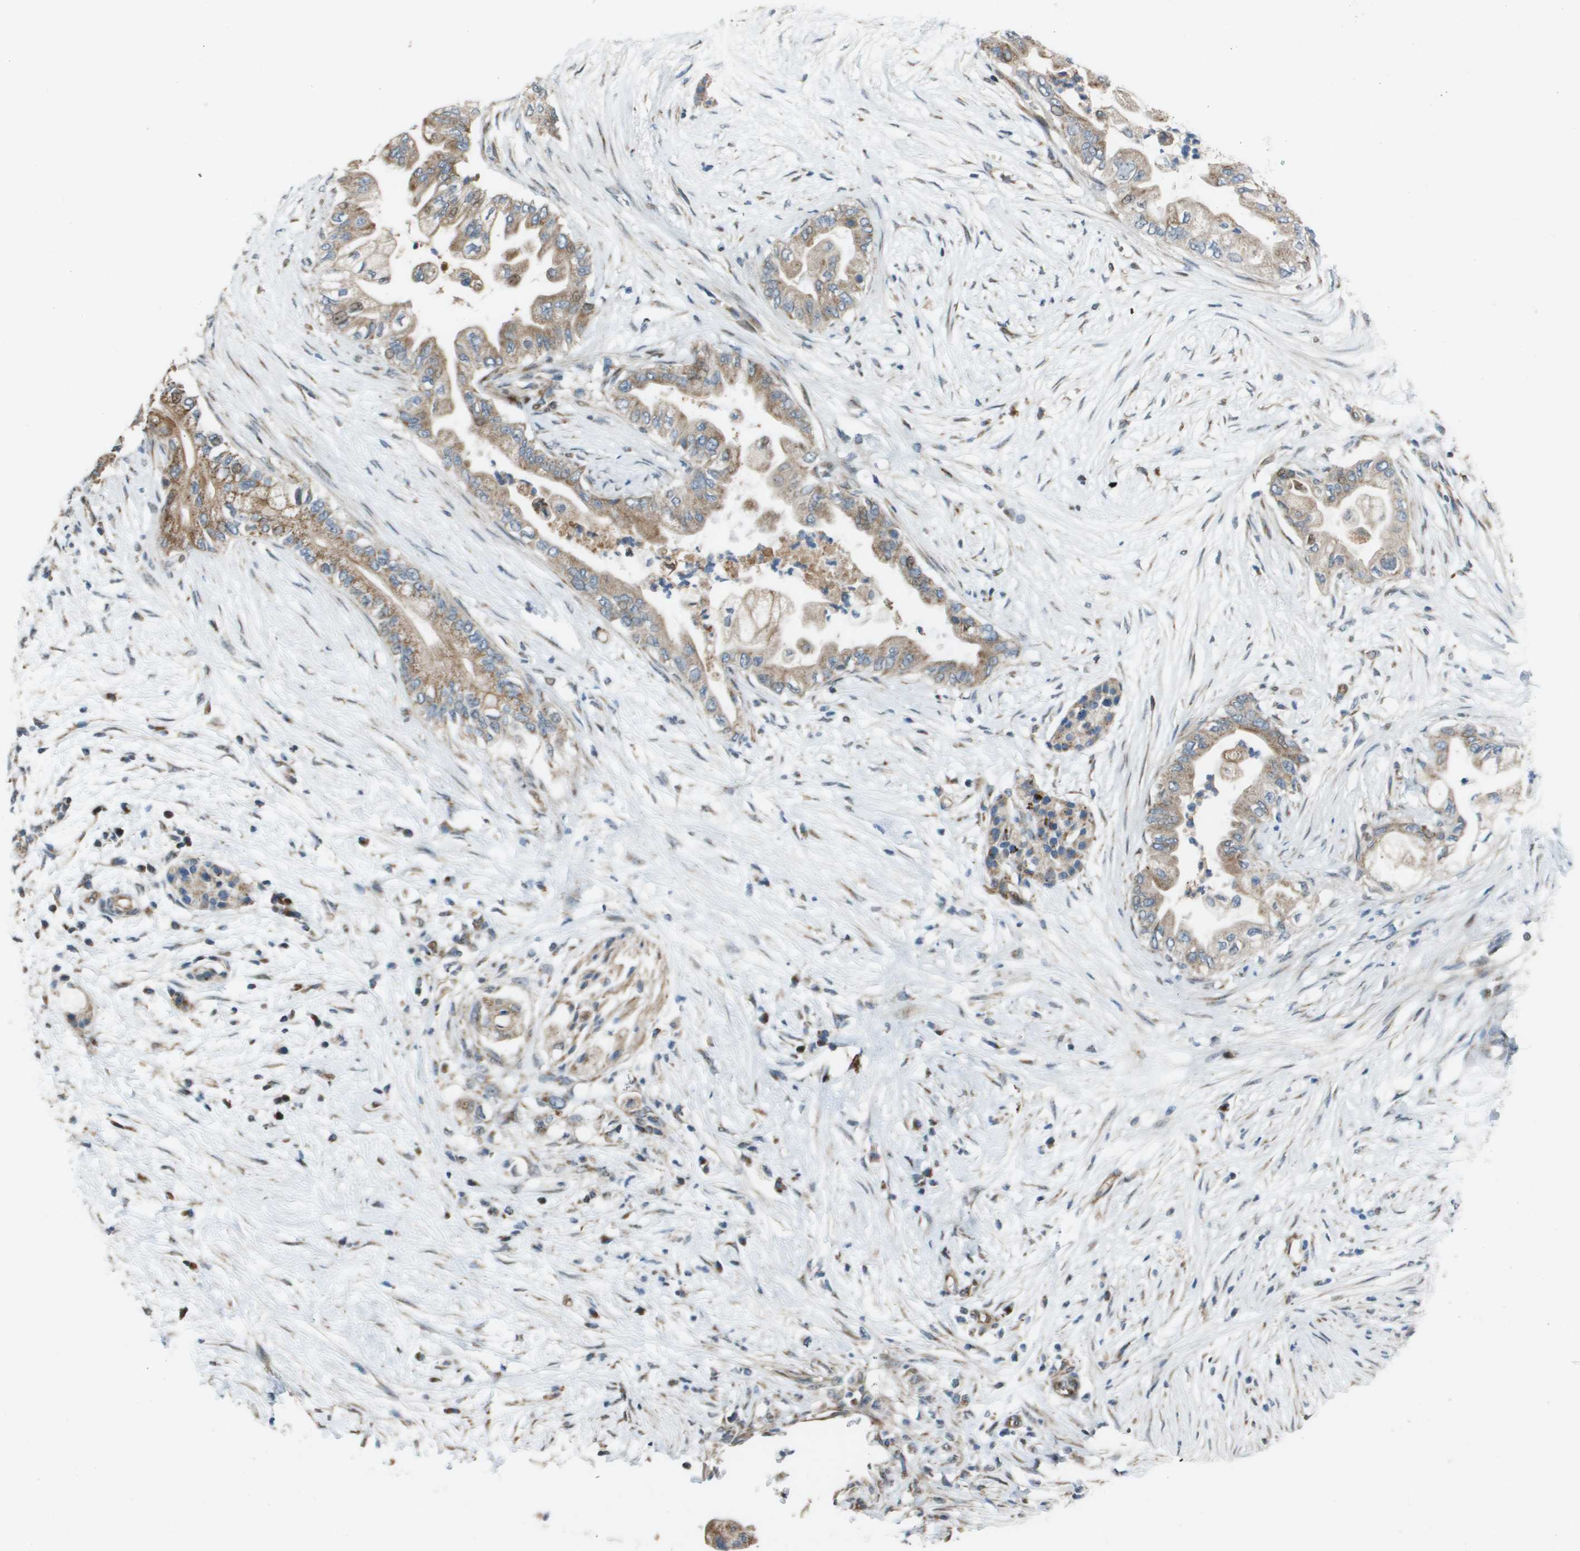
{"staining": {"intensity": "moderate", "quantity": ">75%", "location": "cytoplasmic/membranous"}, "tissue": "pancreatic cancer", "cell_type": "Tumor cells", "image_type": "cancer", "snomed": [{"axis": "morphology", "description": "Normal tissue, NOS"}, {"axis": "morphology", "description": "Adenocarcinoma, NOS"}, {"axis": "topography", "description": "Pancreas"}, {"axis": "topography", "description": "Duodenum"}], "caption": "Pancreatic cancer (adenocarcinoma) stained with a brown dye shows moderate cytoplasmic/membranous positive staining in approximately >75% of tumor cells.", "gene": "MGAT3", "patient": {"sex": "female", "age": 60}}